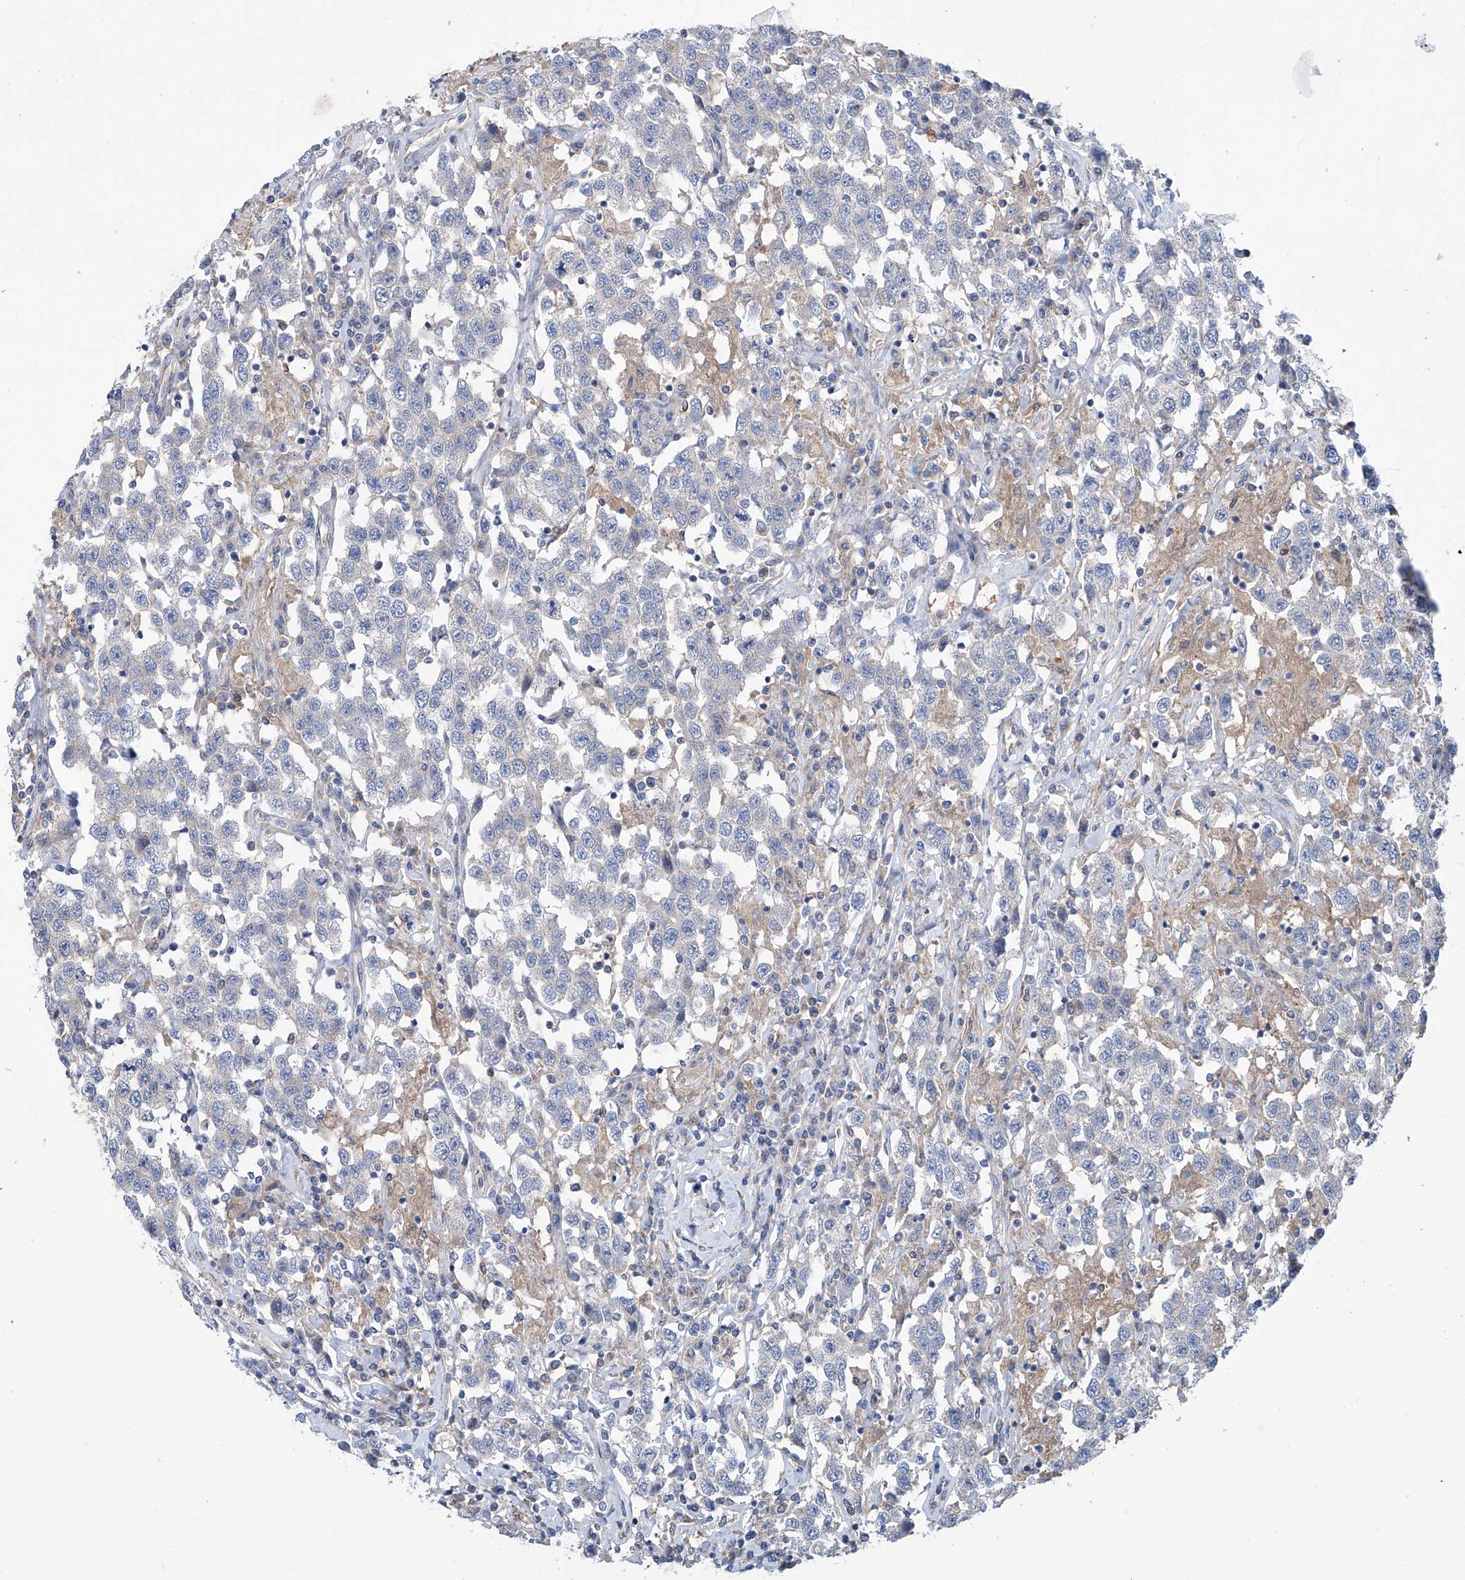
{"staining": {"intensity": "negative", "quantity": "none", "location": "none"}, "tissue": "testis cancer", "cell_type": "Tumor cells", "image_type": "cancer", "snomed": [{"axis": "morphology", "description": "Seminoma, NOS"}, {"axis": "topography", "description": "Testis"}], "caption": "Testis seminoma was stained to show a protein in brown. There is no significant staining in tumor cells. Nuclei are stained in blue.", "gene": "SLC22A7", "patient": {"sex": "male", "age": 41}}